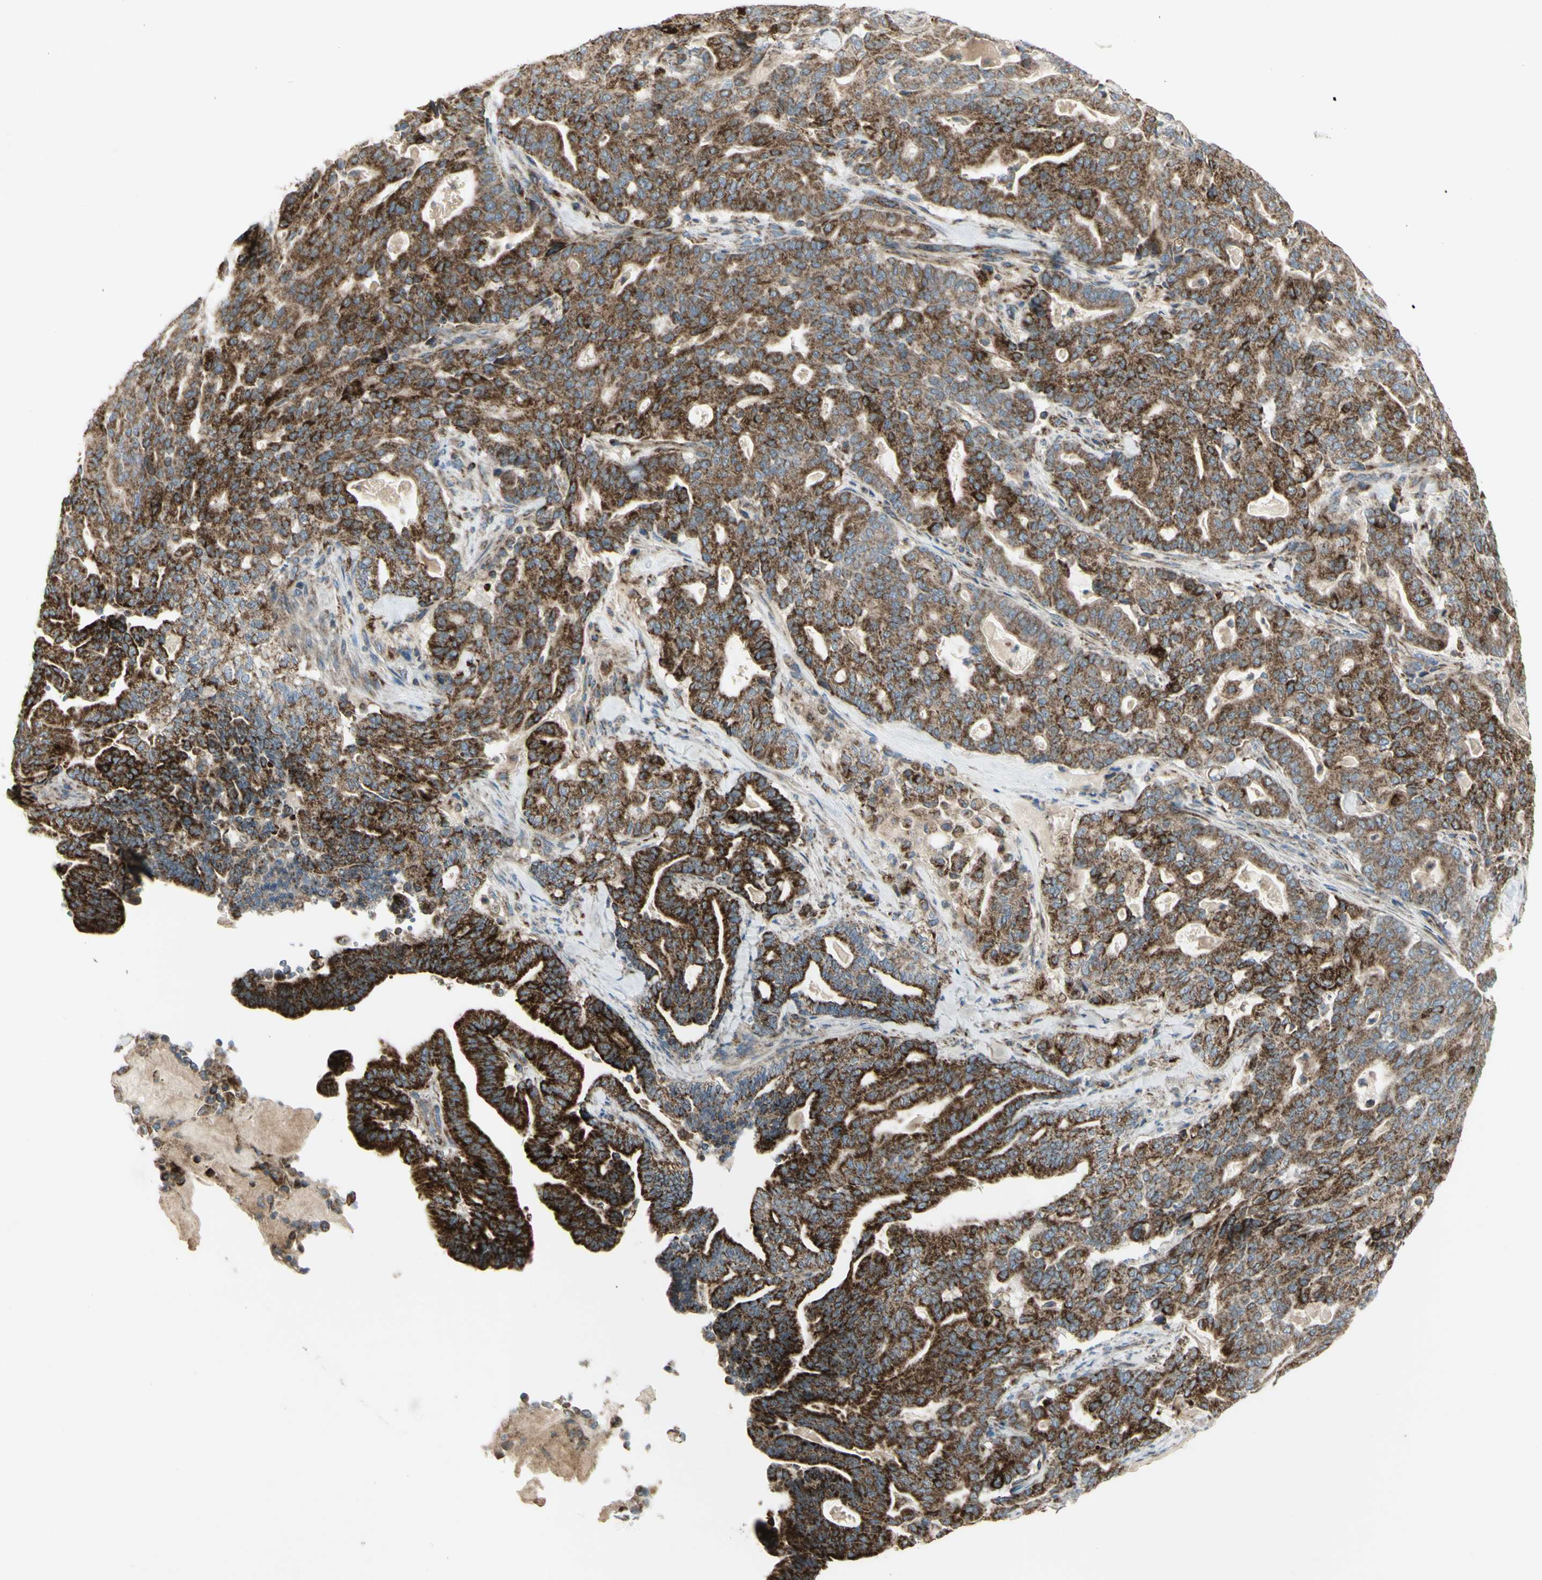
{"staining": {"intensity": "strong", "quantity": ">75%", "location": "cytoplasmic/membranous"}, "tissue": "pancreatic cancer", "cell_type": "Tumor cells", "image_type": "cancer", "snomed": [{"axis": "morphology", "description": "Adenocarcinoma, NOS"}, {"axis": "topography", "description": "Pancreas"}], "caption": "Brown immunohistochemical staining in human adenocarcinoma (pancreatic) reveals strong cytoplasmic/membranous staining in approximately >75% of tumor cells. The staining is performed using DAB brown chromogen to label protein expression. The nuclei are counter-stained blue using hematoxylin.", "gene": "CYB5R1", "patient": {"sex": "male", "age": 63}}